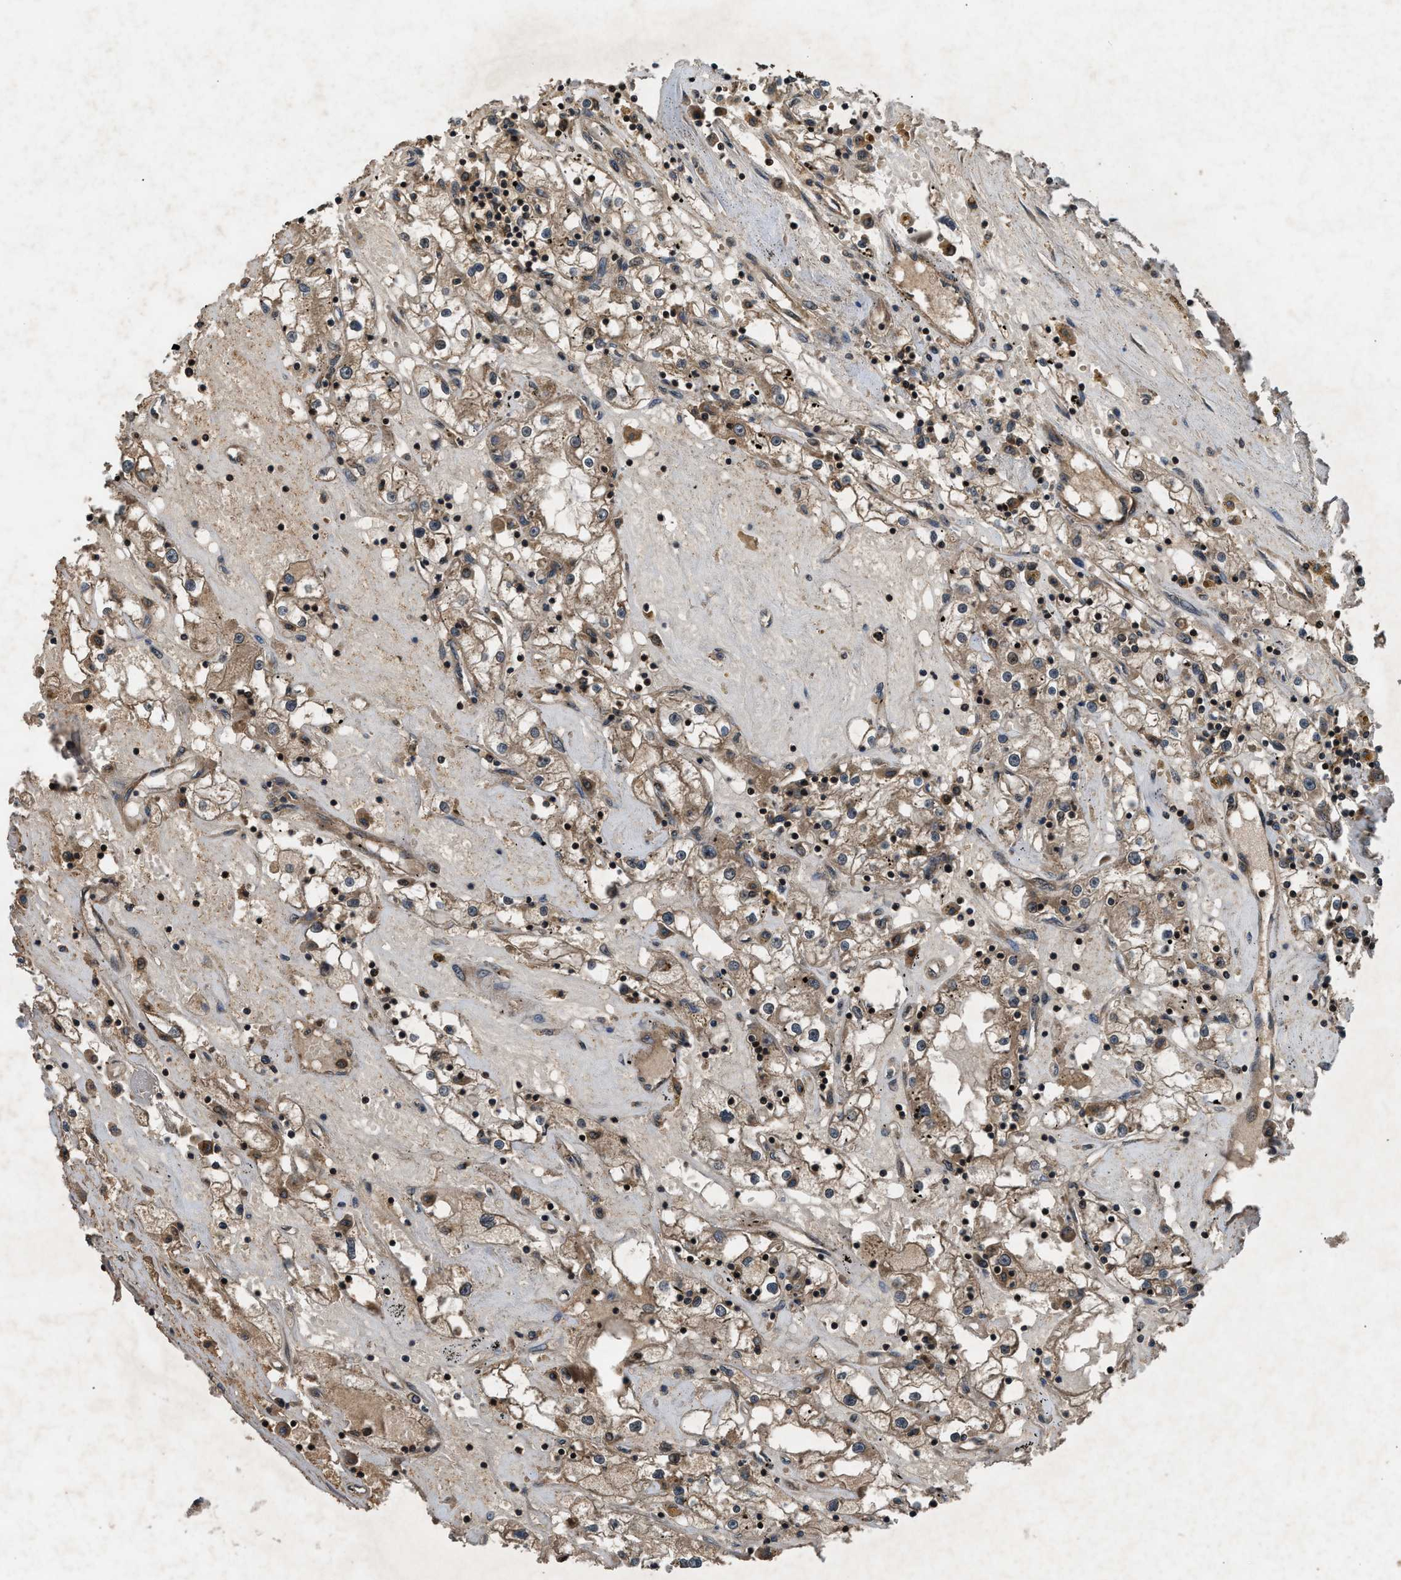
{"staining": {"intensity": "moderate", "quantity": ">75%", "location": "cytoplasmic/membranous"}, "tissue": "renal cancer", "cell_type": "Tumor cells", "image_type": "cancer", "snomed": [{"axis": "morphology", "description": "Adenocarcinoma, NOS"}, {"axis": "topography", "description": "Kidney"}], "caption": "DAB (3,3'-diaminobenzidine) immunohistochemical staining of renal cancer displays moderate cytoplasmic/membranous protein staining in about >75% of tumor cells.", "gene": "RPS6KB1", "patient": {"sex": "male", "age": 56}}